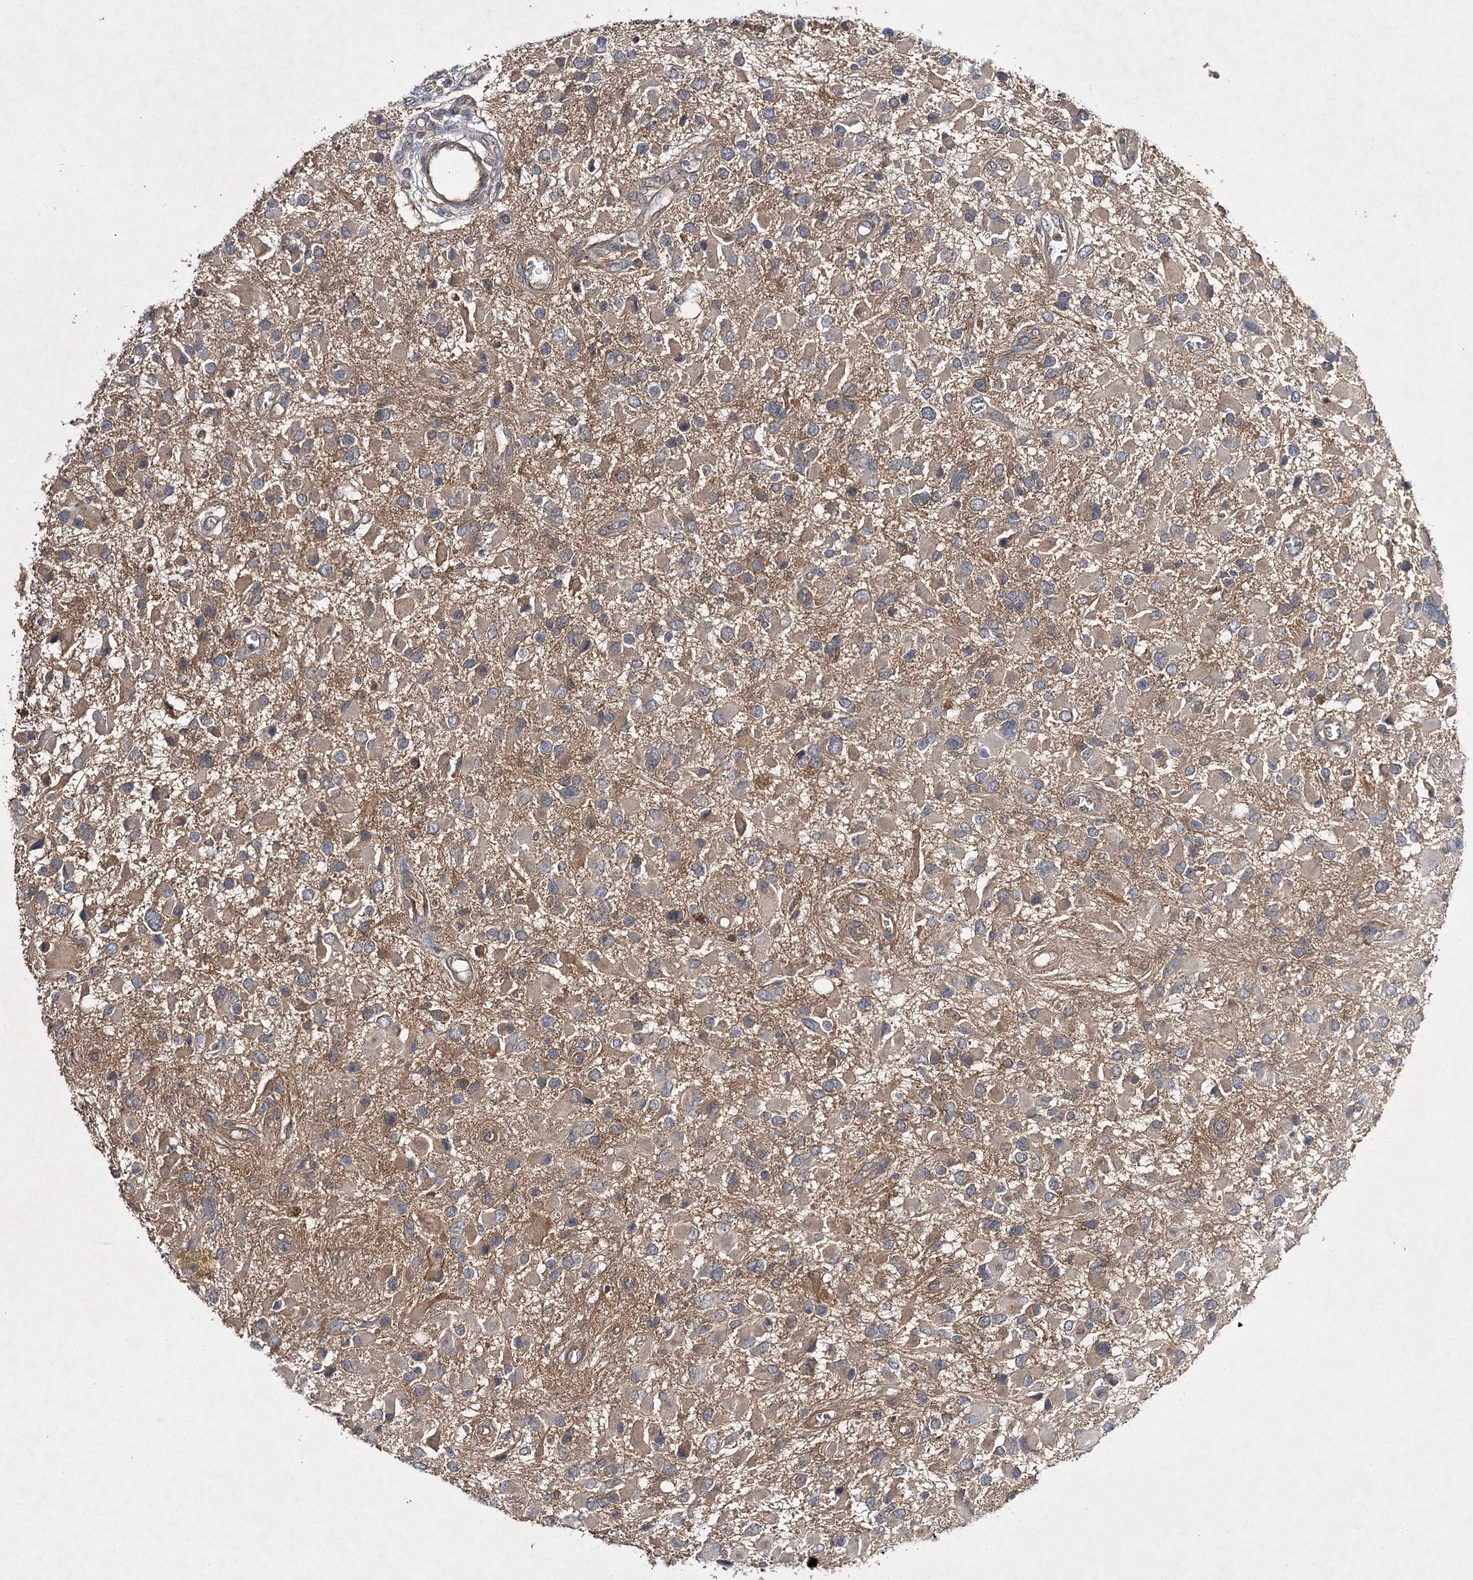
{"staining": {"intensity": "negative", "quantity": "none", "location": "none"}, "tissue": "glioma", "cell_type": "Tumor cells", "image_type": "cancer", "snomed": [{"axis": "morphology", "description": "Glioma, malignant, High grade"}, {"axis": "topography", "description": "Brain"}], "caption": "There is no significant staining in tumor cells of glioma. (DAB immunohistochemistry (IHC) visualized using brightfield microscopy, high magnification).", "gene": "BCR", "patient": {"sex": "male", "age": 53}}